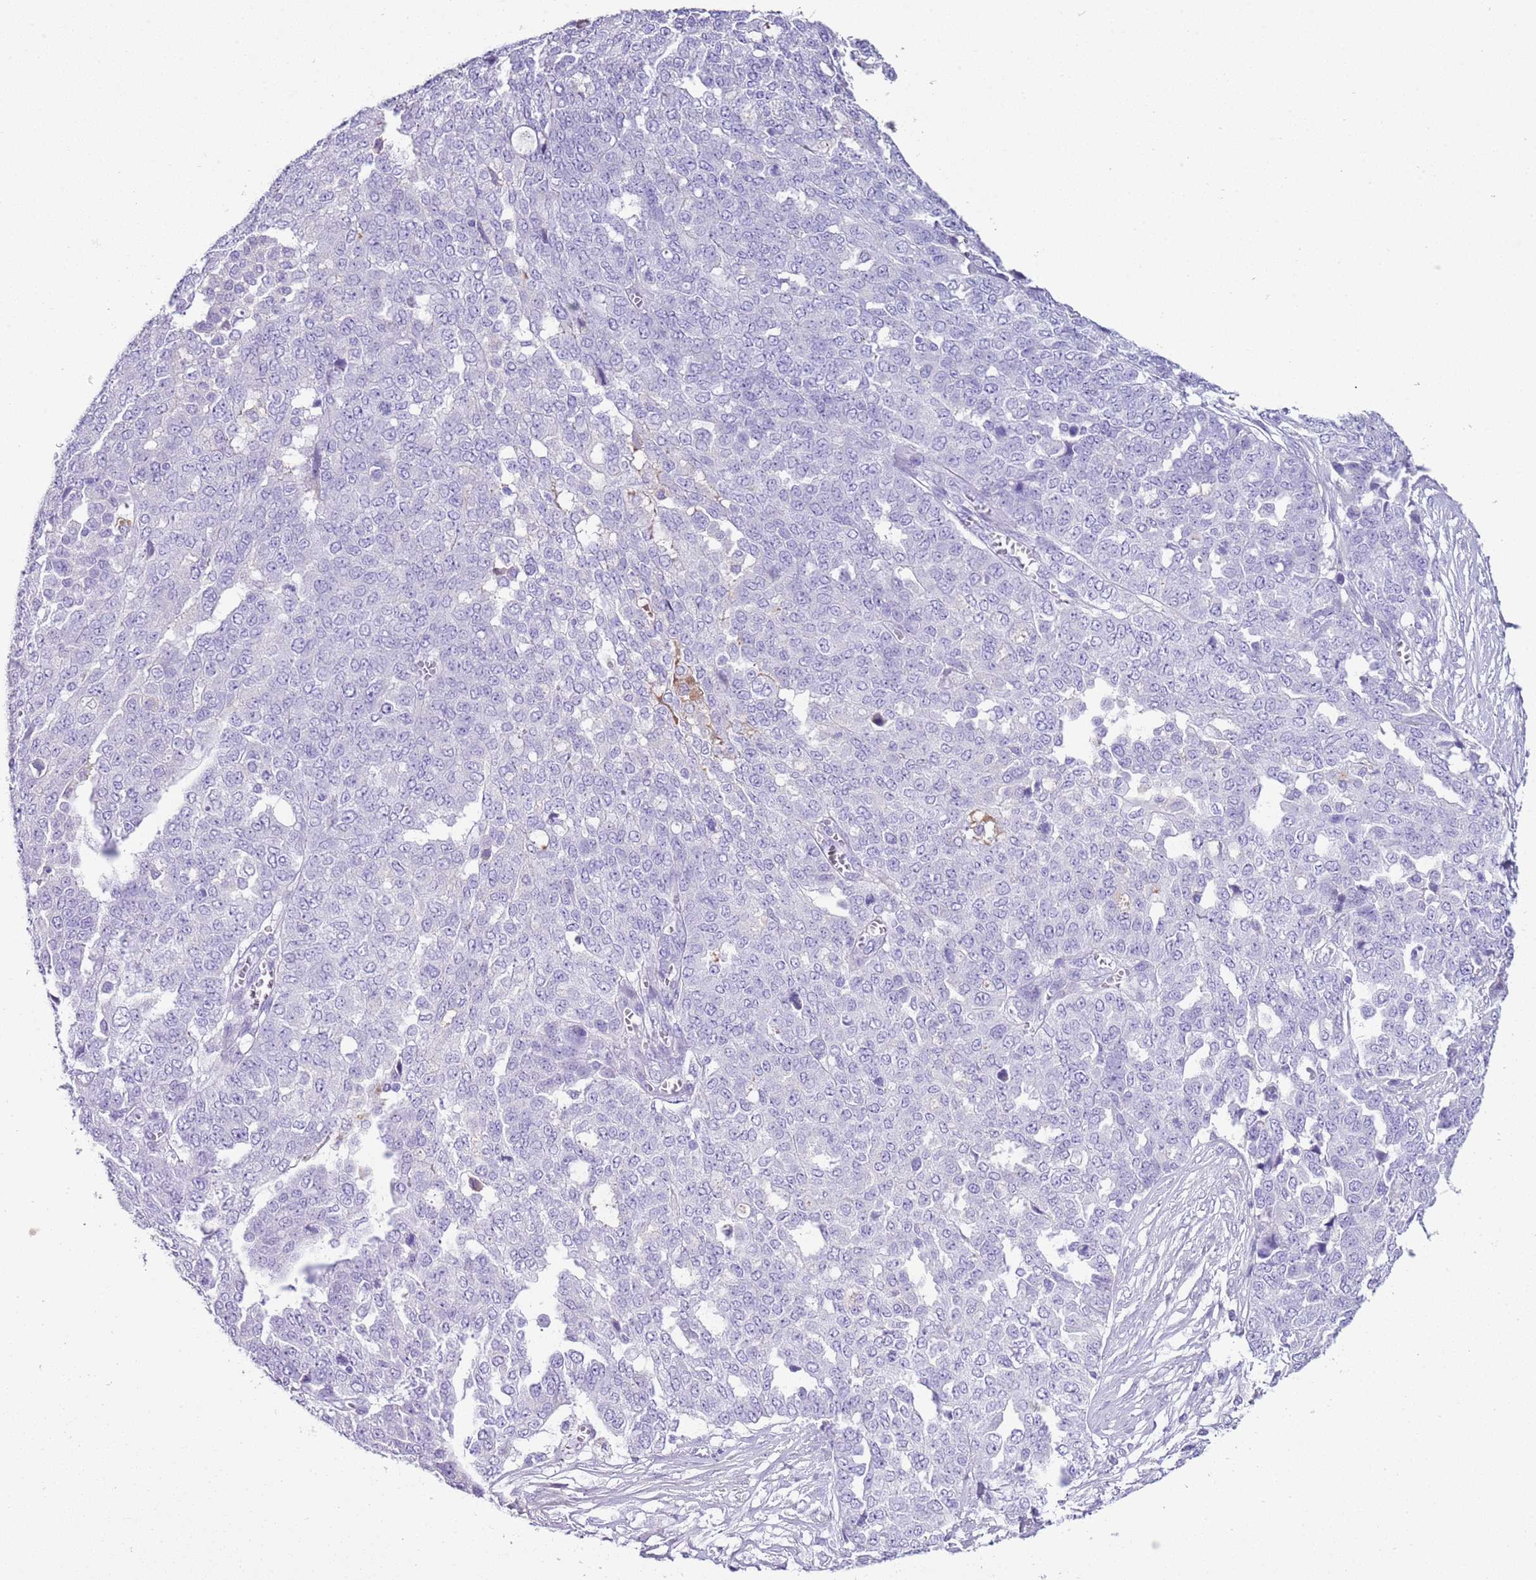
{"staining": {"intensity": "negative", "quantity": "none", "location": "none"}, "tissue": "ovarian cancer", "cell_type": "Tumor cells", "image_type": "cancer", "snomed": [{"axis": "morphology", "description": "Cystadenocarcinoma, serous, NOS"}, {"axis": "topography", "description": "Soft tissue"}, {"axis": "topography", "description": "Ovary"}], "caption": "Histopathology image shows no protein positivity in tumor cells of ovarian cancer (serous cystadenocarcinoma) tissue.", "gene": "IGKV3D-11", "patient": {"sex": "female", "age": 57}}